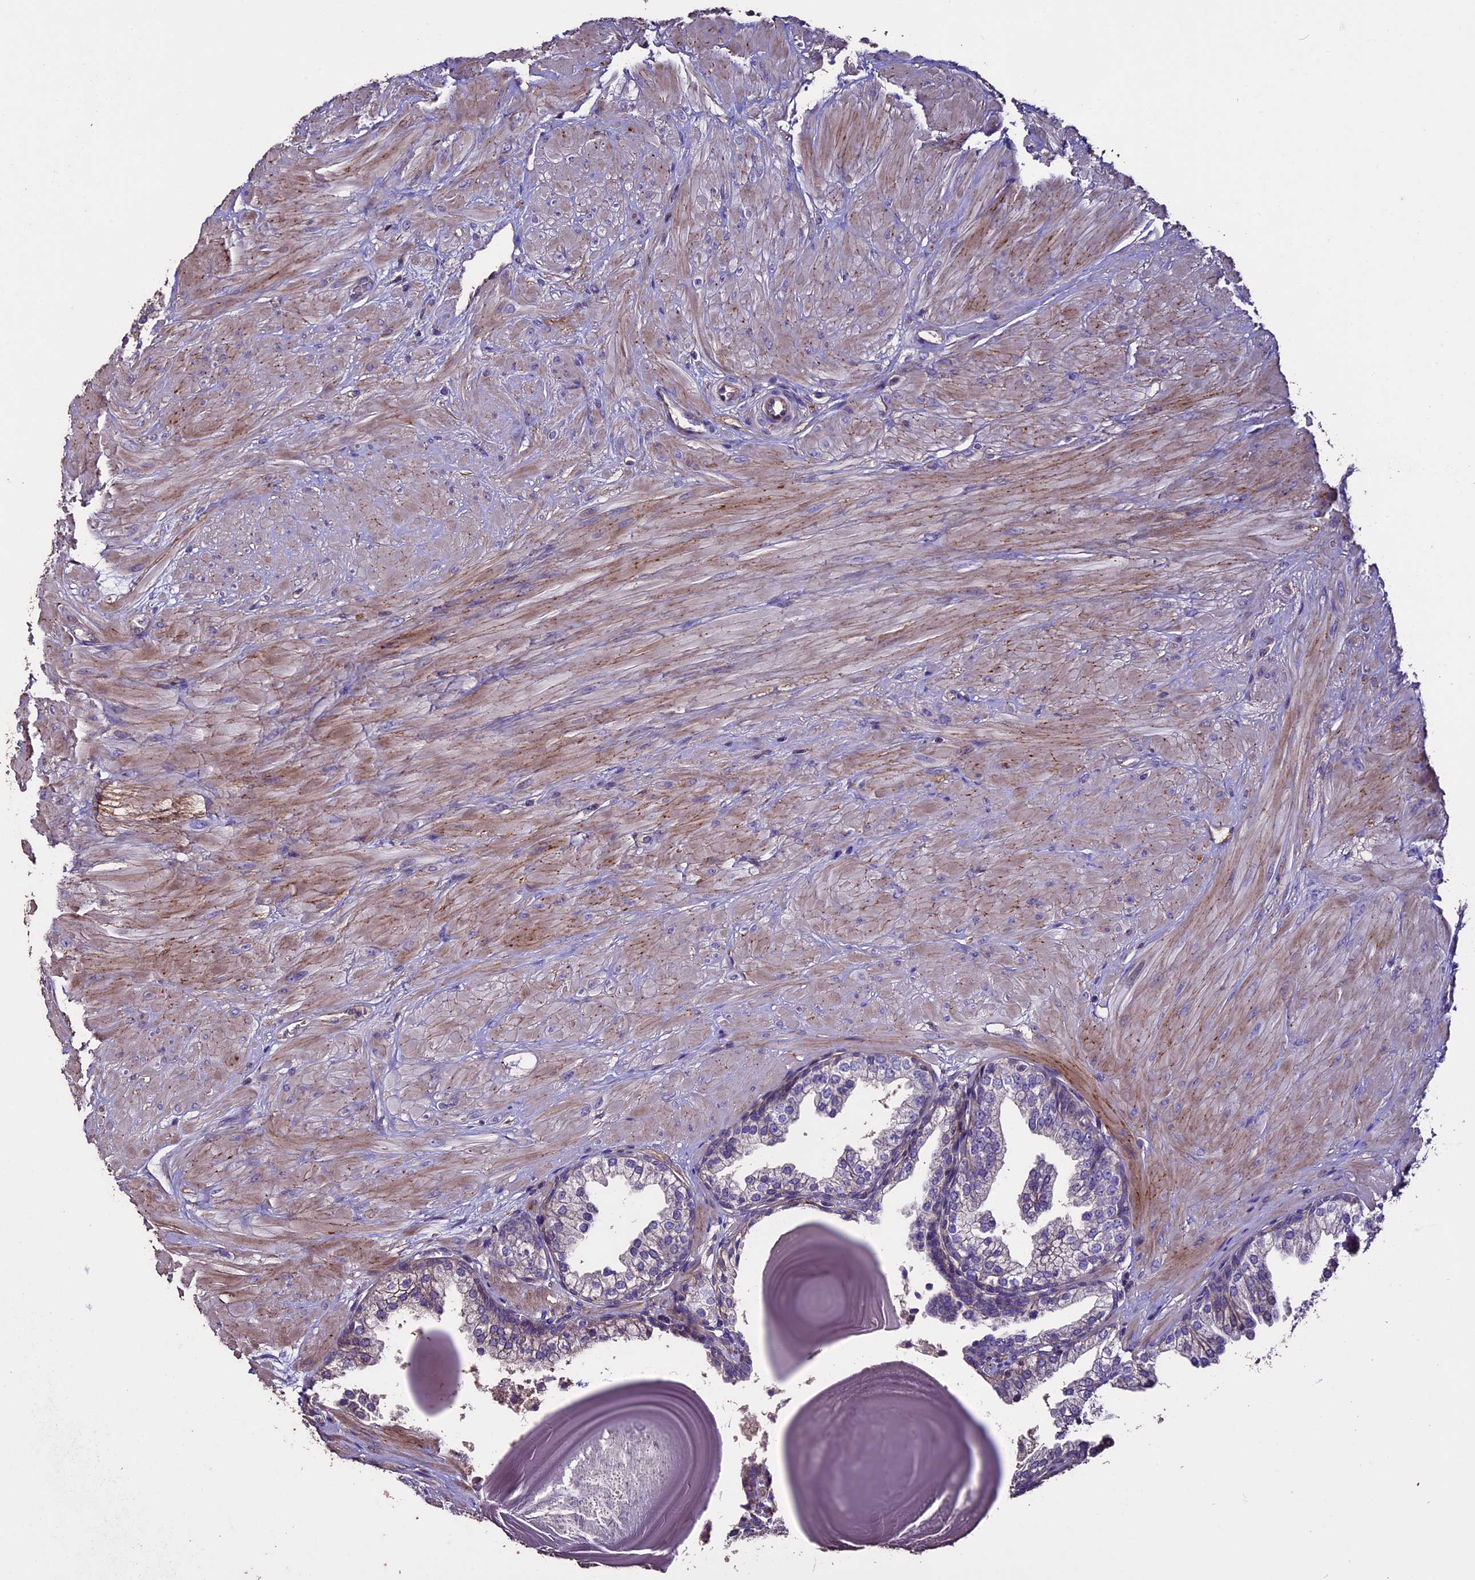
{"staining": {"intensity": "weak", "quantity": "<25%", "location": "cytoplasmic/membranous"}, "tissue": "prostate", "cell_type": "Glandular cells", "image_type": "normal", "snomed": [{"axis": "morphology", "description": "Normal tissue, NOS"}, {"axis": "topography", "description": "Prostate"}], "caption": "The photomicrograph reveals no staining of glandular cells in benign prostate.", "gene": "USB1", "patient": {"sex": "male", "age": 48}}